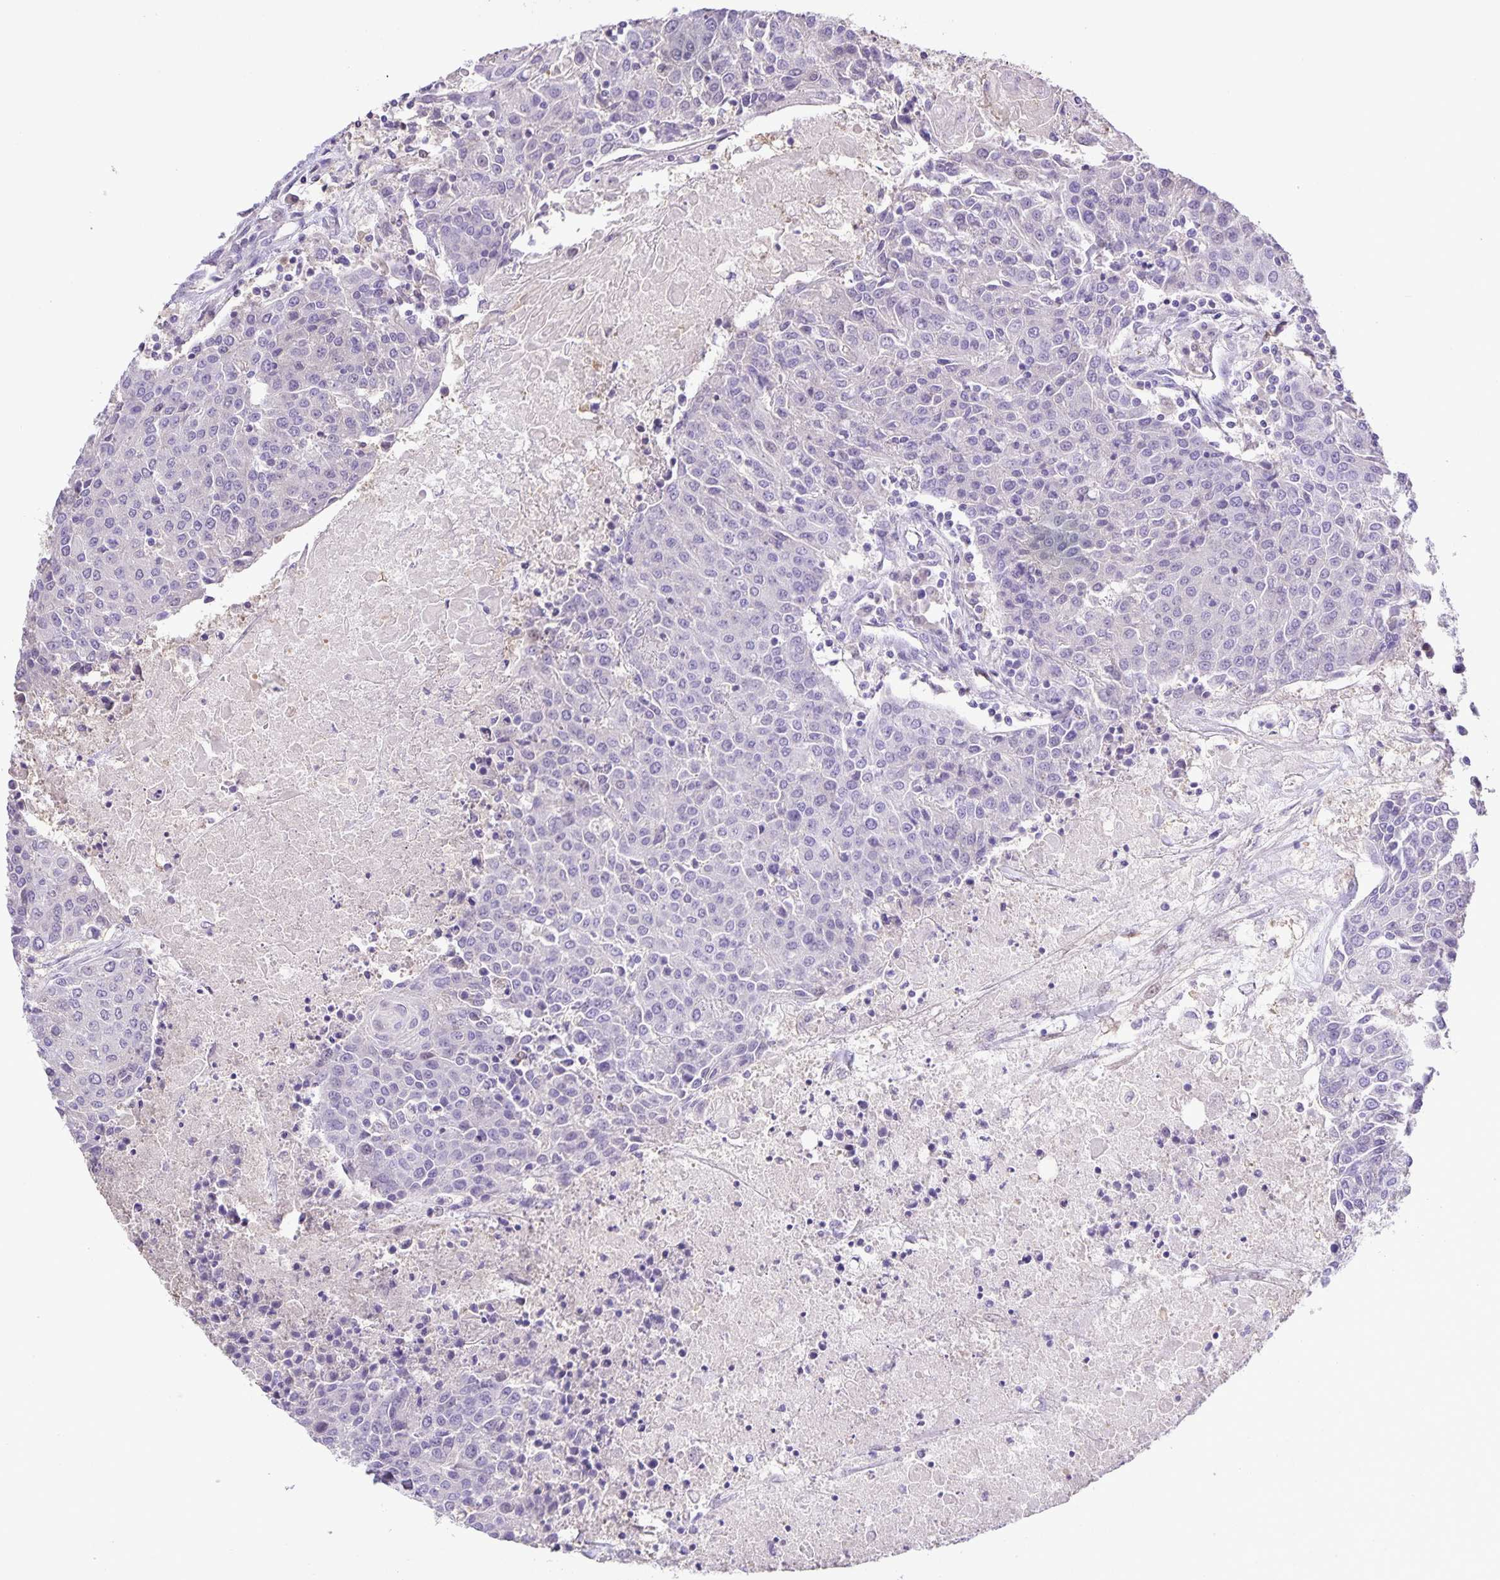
{"staining": {"intensity": "negative", "quantity": "none", "location": "none"}, "tissue": "urothelial cancer", "cell_type": "Tumor cells", "image_type": "cancer", "snomed": [{"axis": "morphology", "description": "Urothelial carcinoma, High grade"}, {"axis": "topography", "description": "Urinary bladder"}], "caption": "IHC histopathology image of neoplastic tissue: human urothelial cancer stained with DAB (3,3'-diaminobenzidine) shows no significant protein positivity in tumor cells.", "gene": "ONECUT2", "patient": {"sex": "female", "age": 85}}